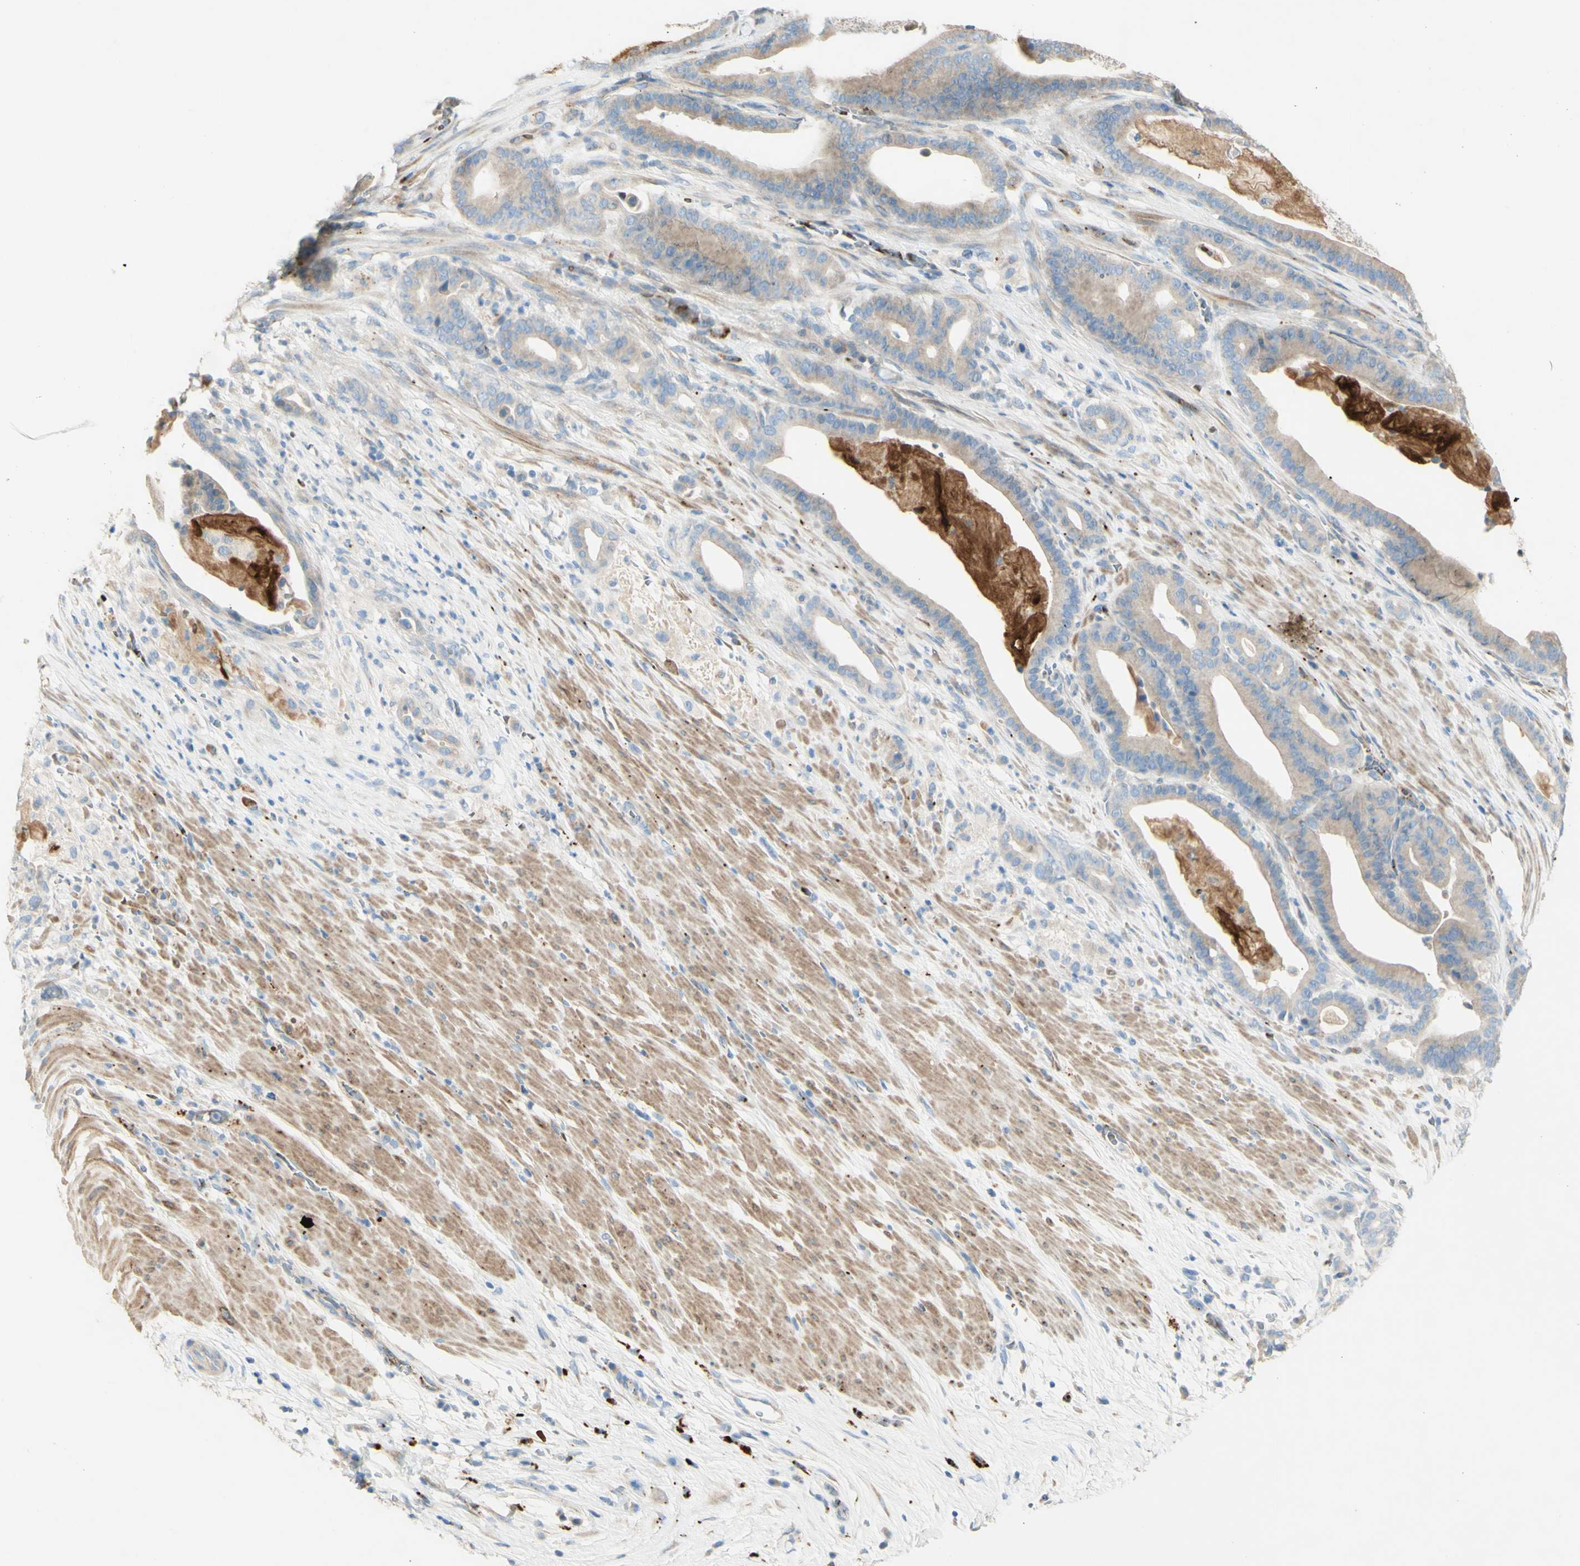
{"staining": {"intensity": "weak", "quantity": ">75%", "location": "cytoplasmic/membranous"}, "tissue": "pancreatic cancer", "cell_type": "Tumor cells", "image_type": "cancer", "snomed": [{"axis": "morphology", "description": "Adenocarcinoma, NOS"}, {"axis": "topography", "description": "Pancreas"}], "caption": "There is low levels of weak cytoplasmic/membranous positivity in tumor cells of adenocarcinoma (pancreatic), as demonstrated by immunohistochemical staining (brown color).", "gene": "GAN", "patient": {"sex": "male", "age": 63}}